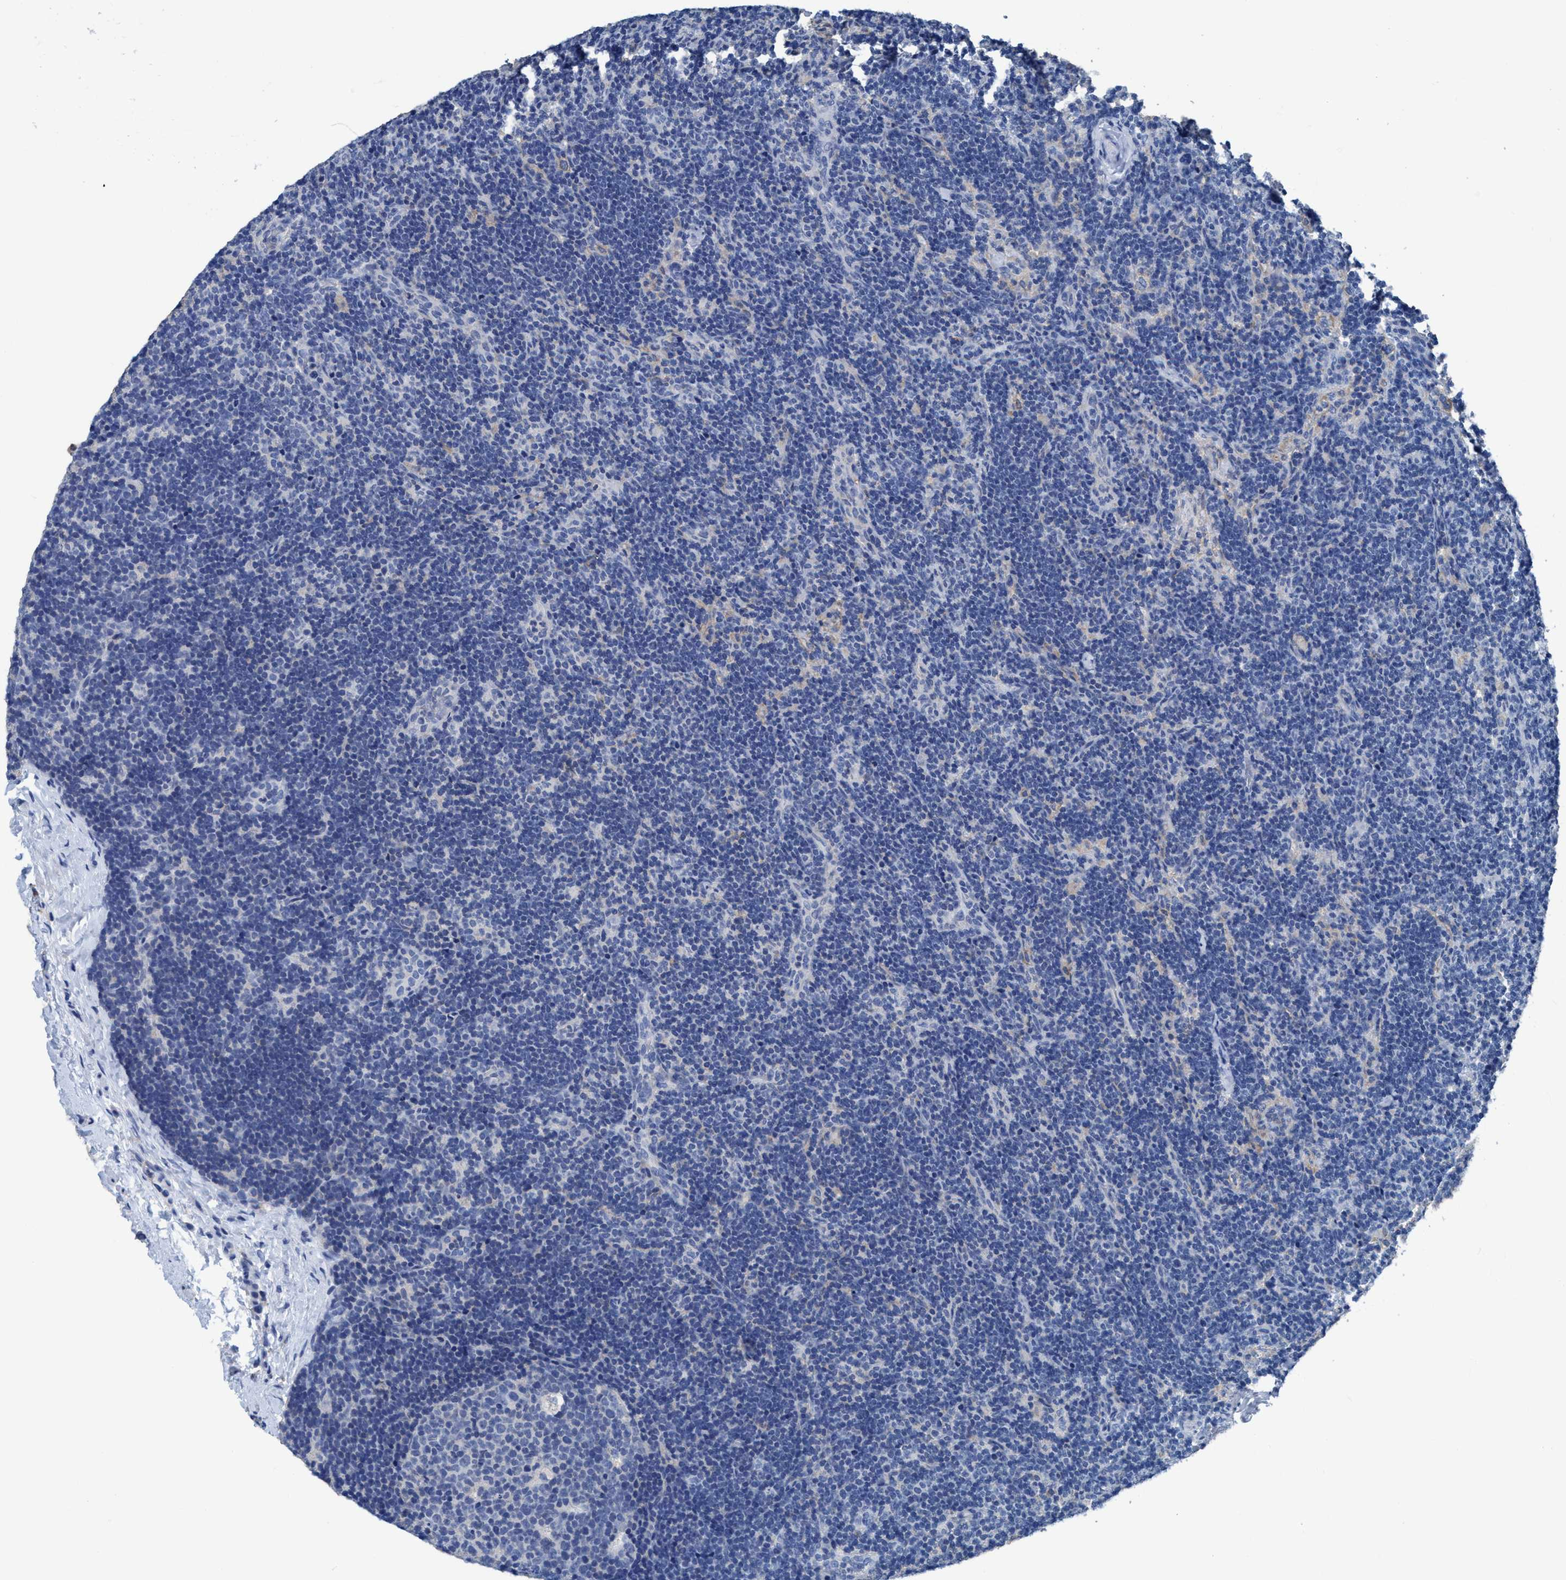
{"staining": {"intensity": "negative", "quantity": "none", "location": "none"}, "tissue": "lymph node", "cell_type": "Germinal center cells", "image_type": "normal", "snomed": [{"axis": "morphology", "description": "Normal tissue, NOS"}, {"axis": "topography", "description": "Lymph node"}], "caption": "High magnification brightfield microscopy of unremarkable lymph node stained with DAB (3,3'-diaminobenzidine) (brown) and counterstained with hematoxylin (blue): germinal center cells show no significant positivity. (Stains: DAB (3,3'-diaminobenzidine) immunohistochemistry with hematoxylin counter stain, Microscopy: brightfield microscopy at high magnification).", "gene": "DNAI1", "patient": {"sex": "female", "age": 22}}